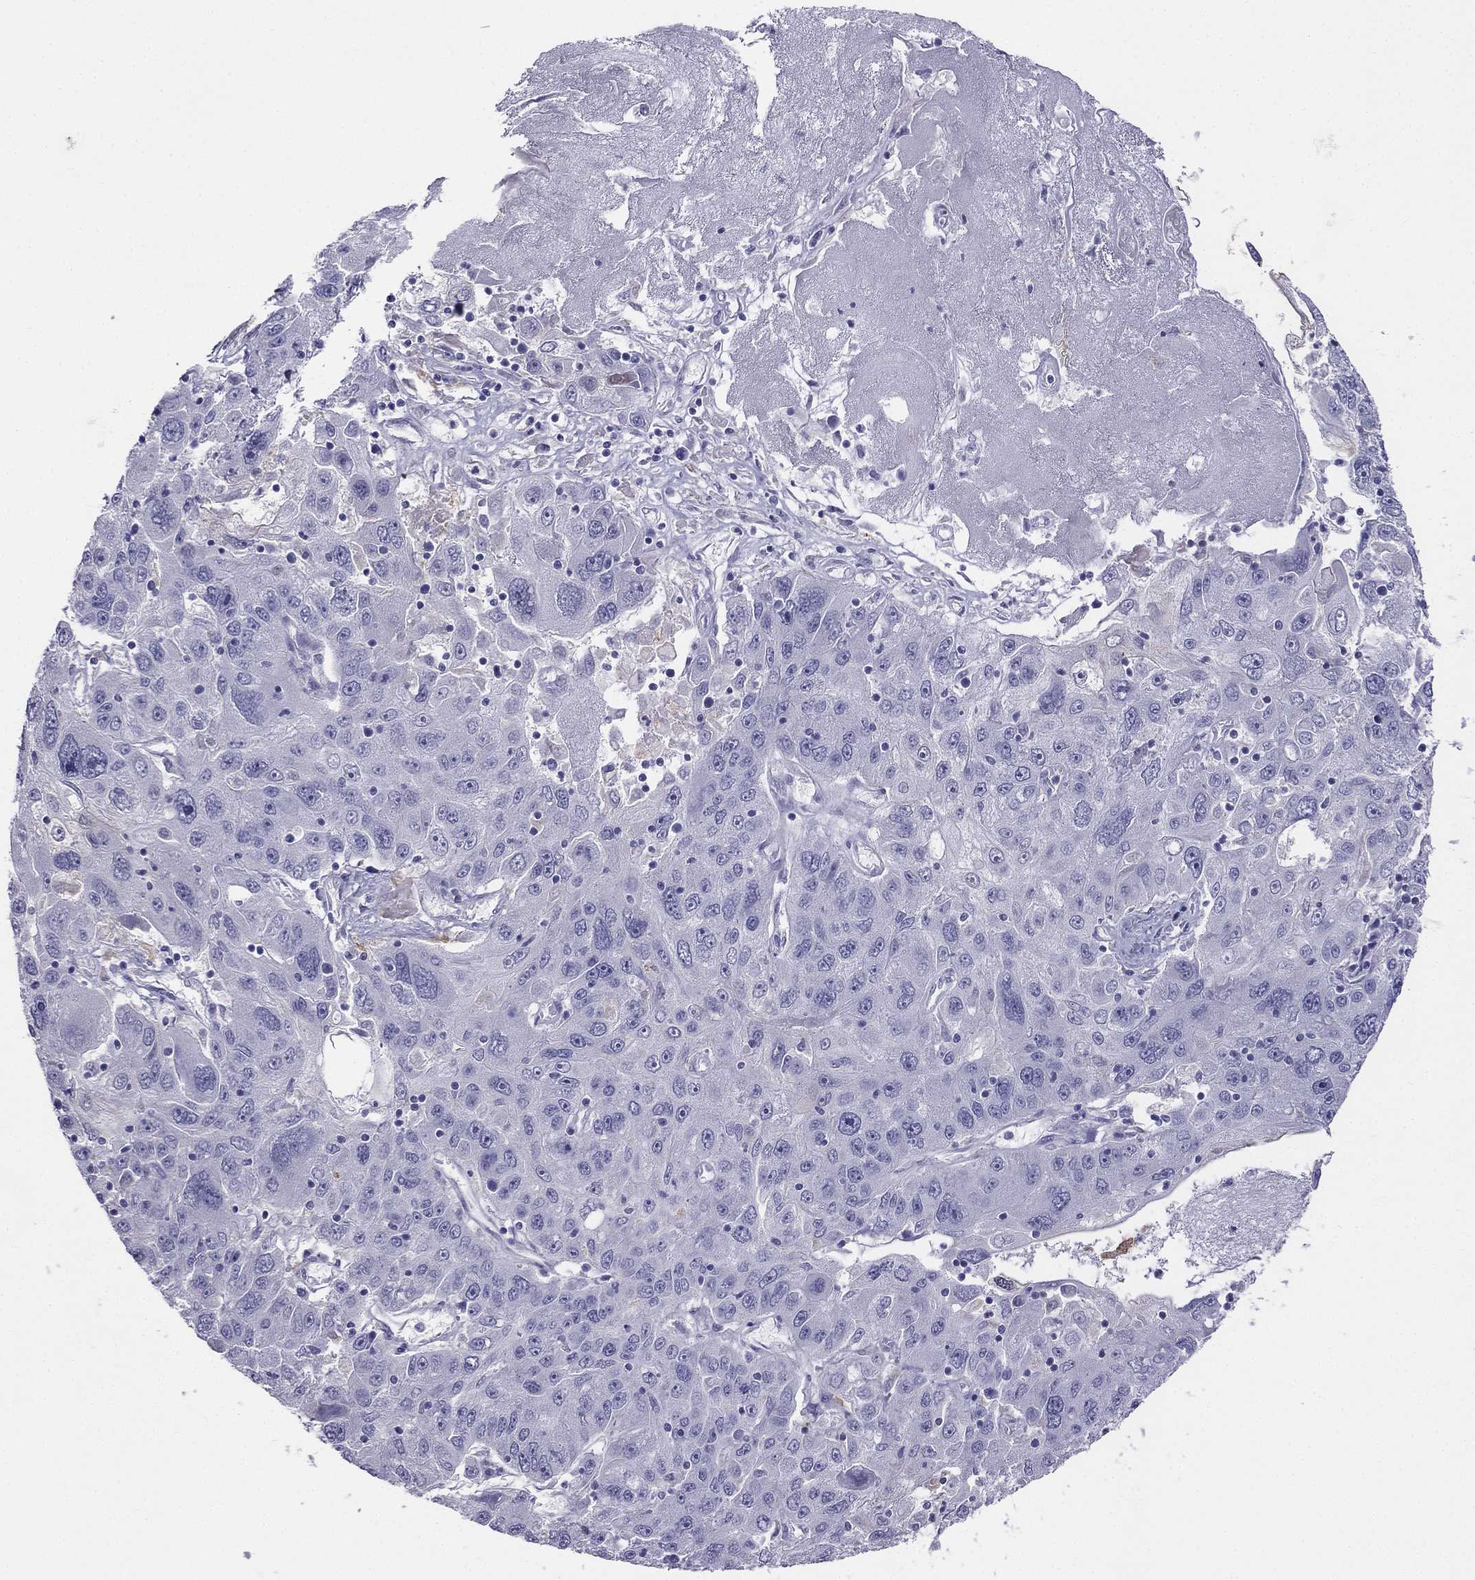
{"staining": {"intensity": "negative", "quantity": "none", "location": "none"}, "tissue": "stomach cancer", "cell_type": "Tumor cells", "image_type": "cancer", "snomed": [{"axis": "morphology", "description": "Adenocarcinoma, NOS"}, {"axis": "topography", "description": "Stomach"}], "caption": "The micrograph displays no staining of tumor cells in stomach adenocarcinoma.", "gene": "ALOXE3", "patient": {"sex": "male", "age": 56}}